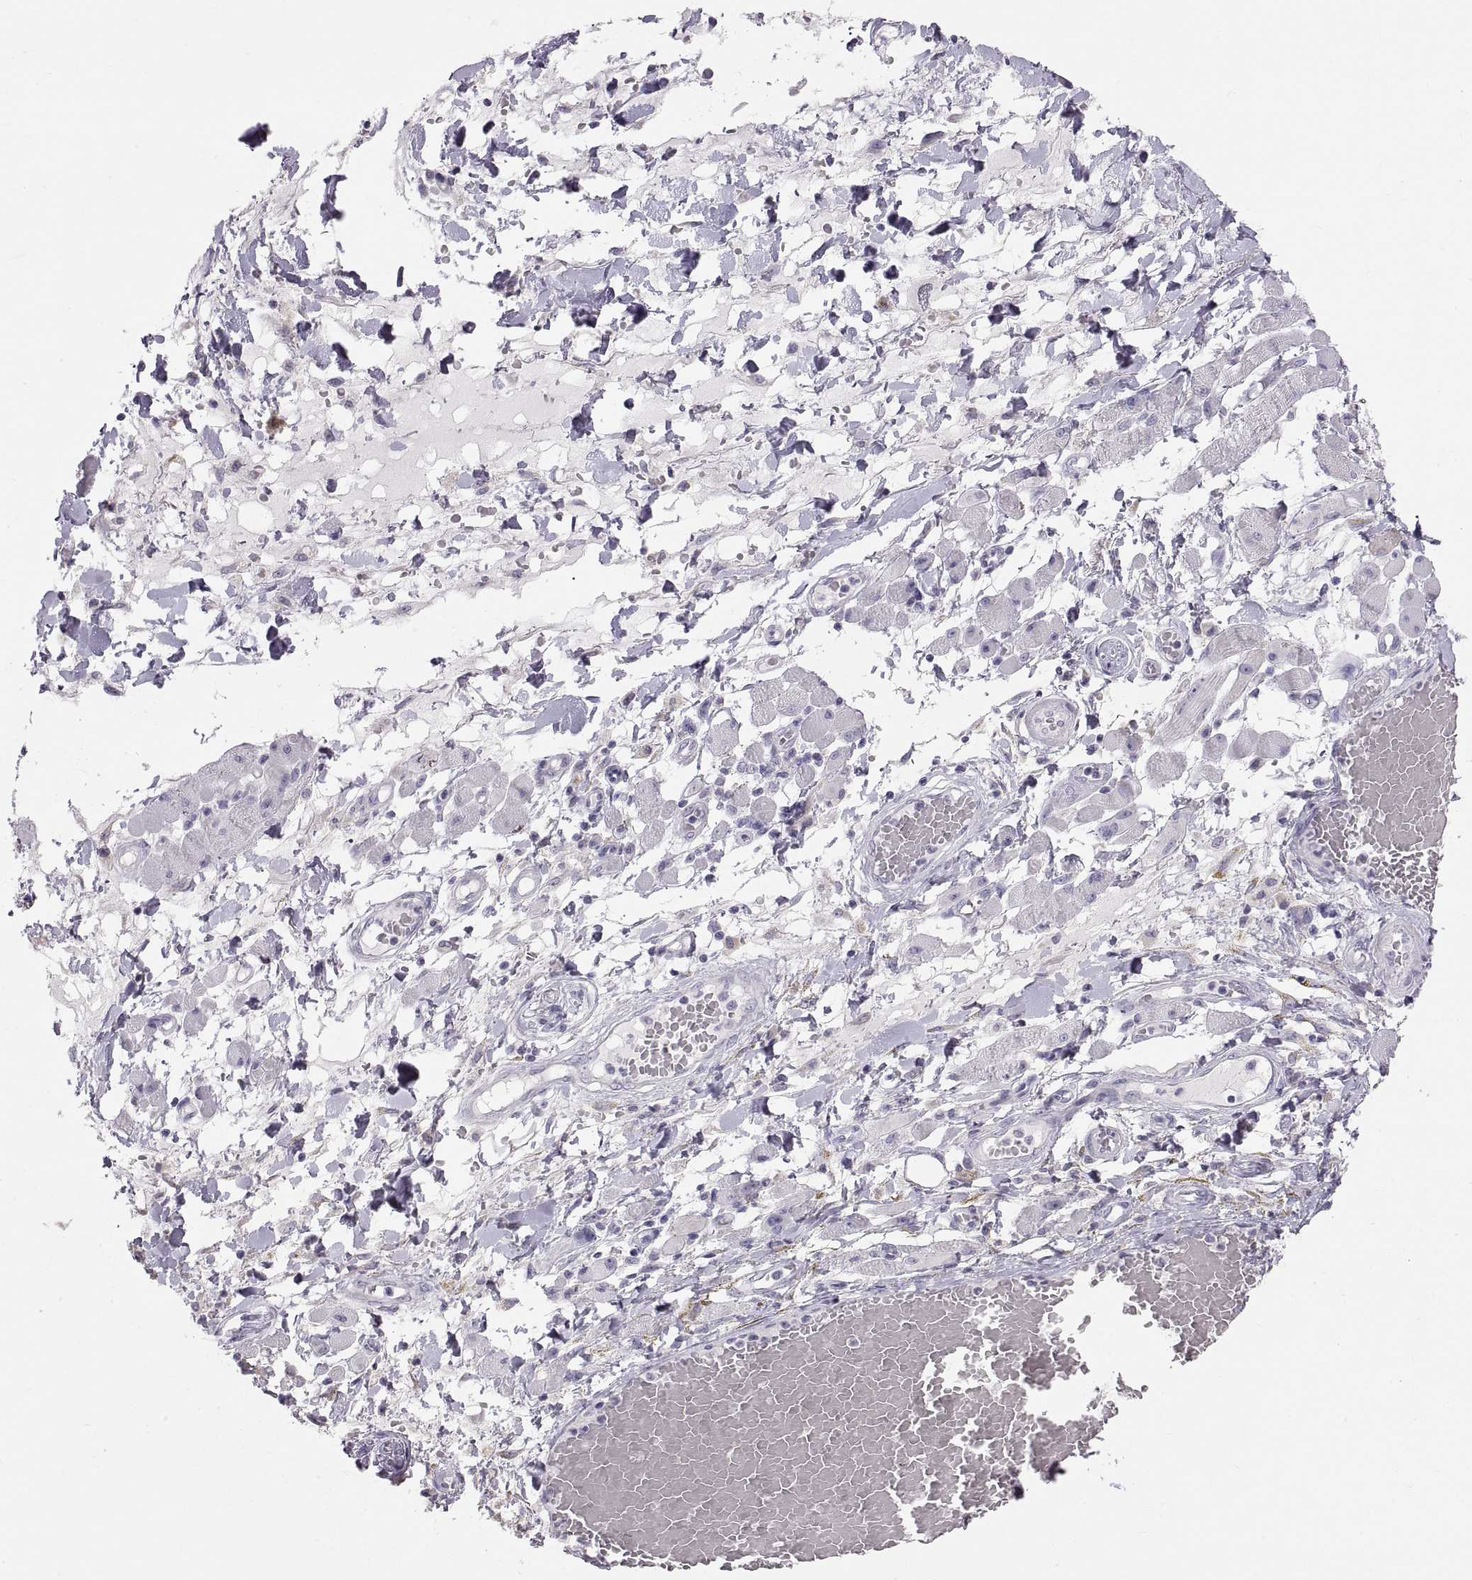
{"staining": {"intensity": "negative", "quantity": "none", "location": "none"}, "tissue": "melanoma", "cell_type": "Tumor cells", "image_type": "cancer", "snomed": [{"axis": "morphology", "description": "Malignant melanoma, NOS"}, {"axis": "topography", "description": "Skin"}], "caption": "Melanoma stained for a protein using immunohistochemistry (IHC) exhibits no expression tumor cells.", "gene": "WBP2NL", "patient": {"sex": "female", "age": 91}}